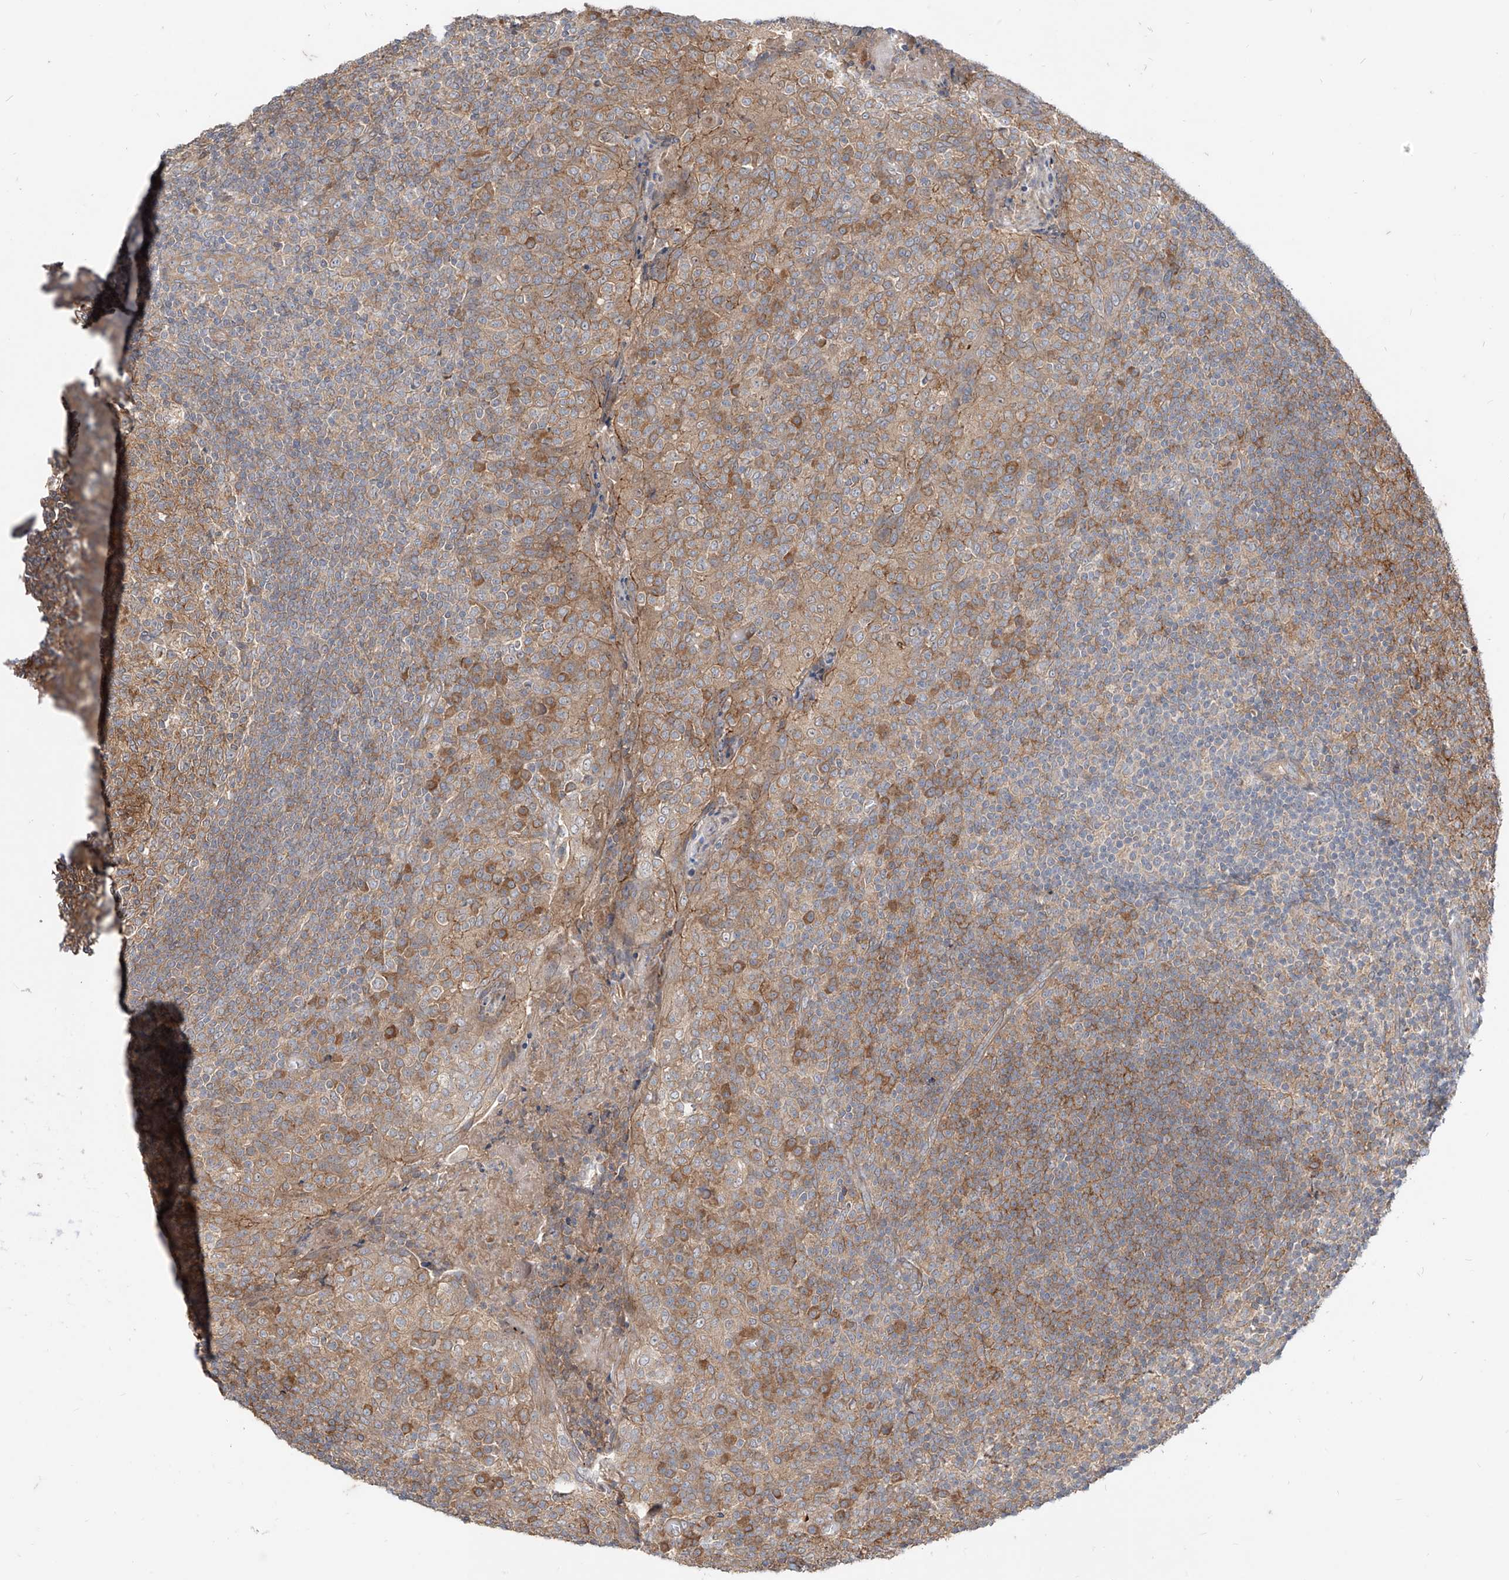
{"staining": {"intensity": "moderate", "quantity": ">75%", "location": "cytoplasmic/membranous"}, "tissue": "tonsil", "cell_type": "Germinal center cells", "image_type": "normal", "snomed": [{"axis": "morphology", "description": "Normal tissue, NOS"}, {"axis": "topography", "description": "Tonsil"}], "caption": "Brown immunohistochemical staining in unremarkable human tonsil reveals moderate cytoplasmic/membranous expression in approximately >75% of germinal center cells. (Stains: DAB in brown, nuclei in blue, Microscopy: brightfield microscopy at high magnification).", "gene": "MTUS2", "patient": {"sex": "female", "age": 19}}